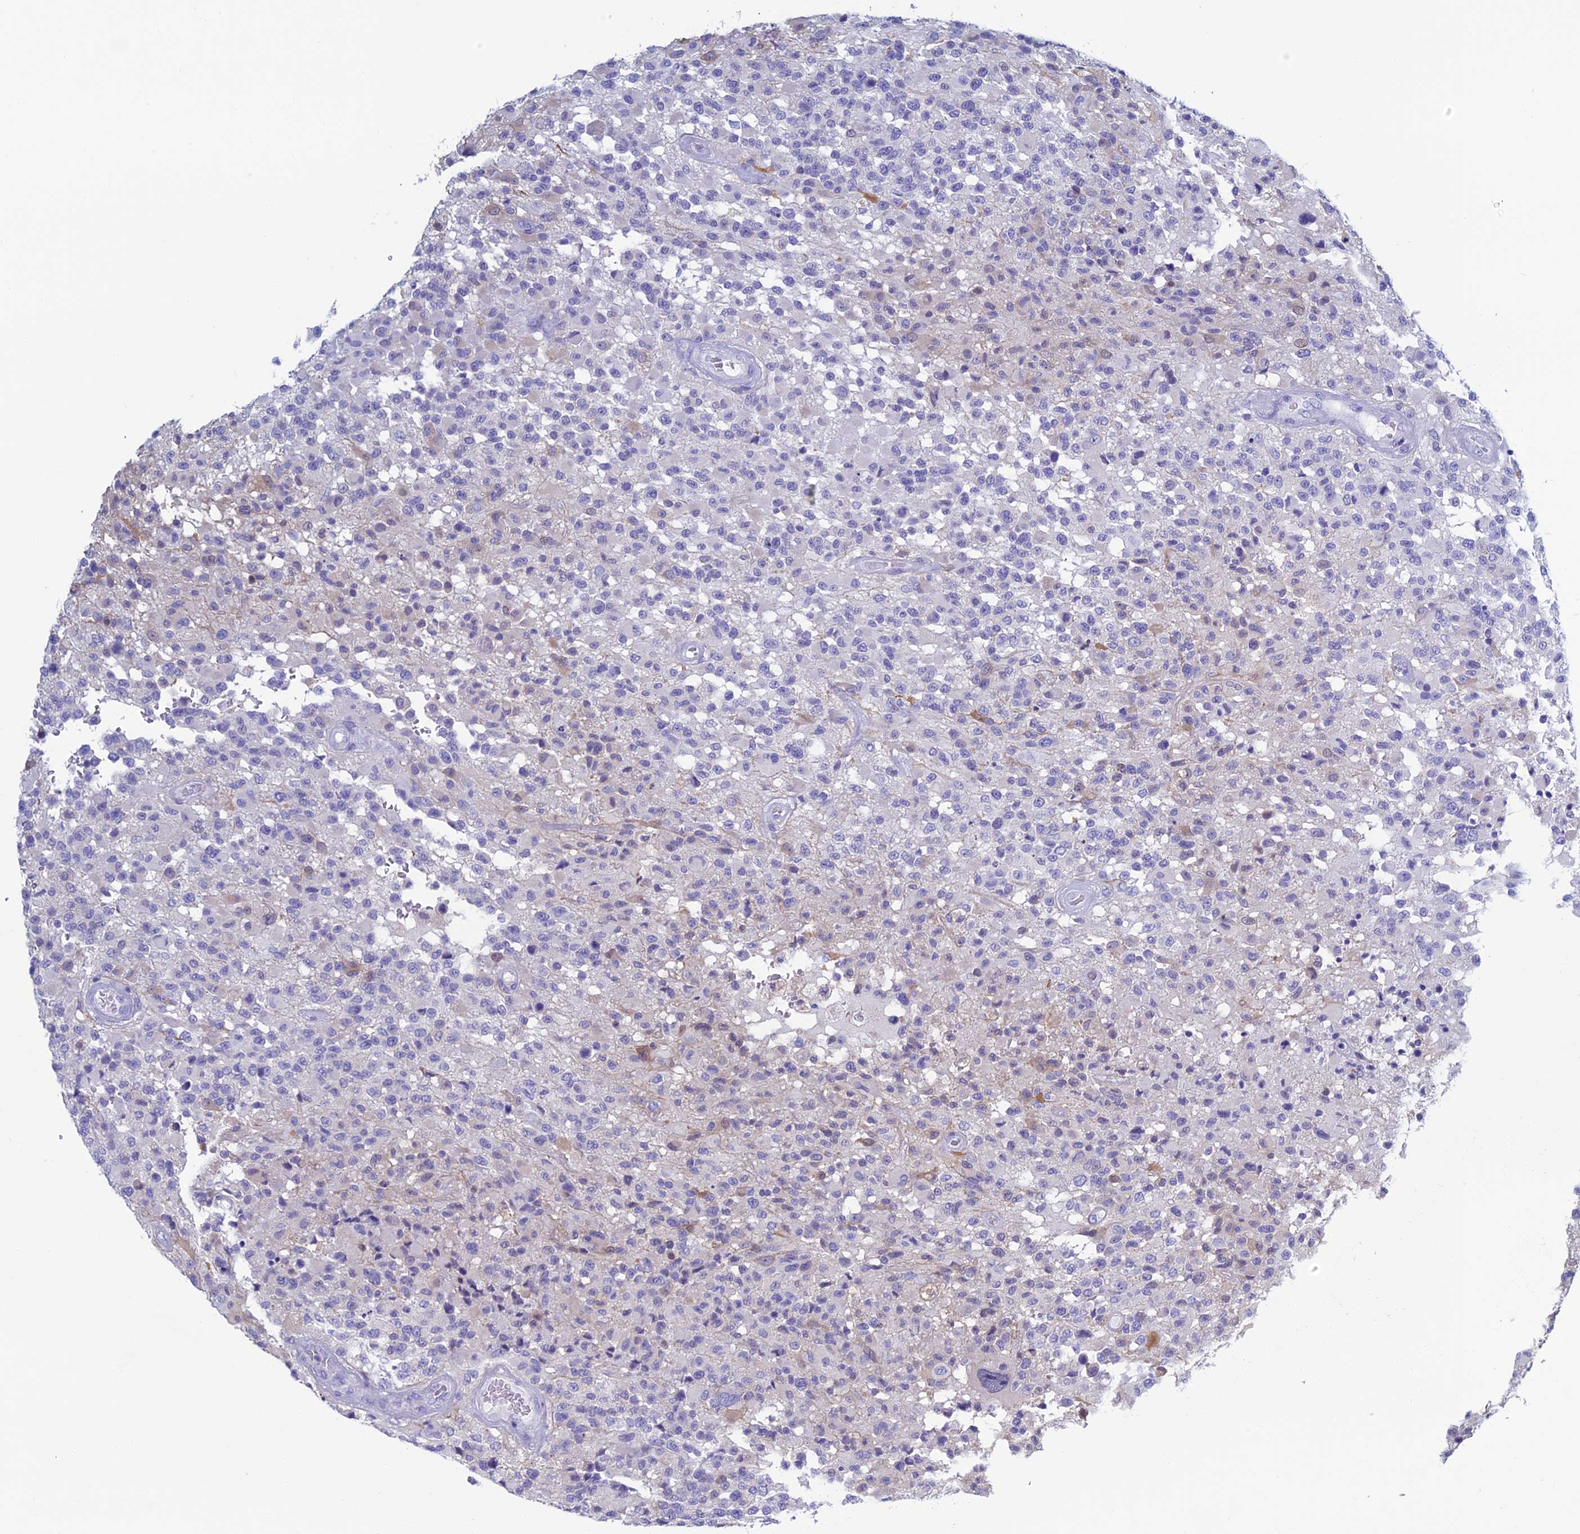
{"staining": {"intensity": "weak", "quantity": "<25%", "location": "cytoplasmic/membranous,nuclear"}, "tissue": "glioma", "cell_type": "Tumor cells", "image_type": "cancer", "snomed": [{"axis": "morphology", "description": "Glioma, malignant, High grade"}, {"axis": "morphology", "description": "Glioblastoma, NOS"}, {"axis": "topography", "description": "Brain"}], "caption": "A photomicrograph of malignant high-grade glioma stained for a protein exhibits no brown staining in tumor cells.", "gene": "KCNK17", "patient": {"sex": "male", "age": 60}}